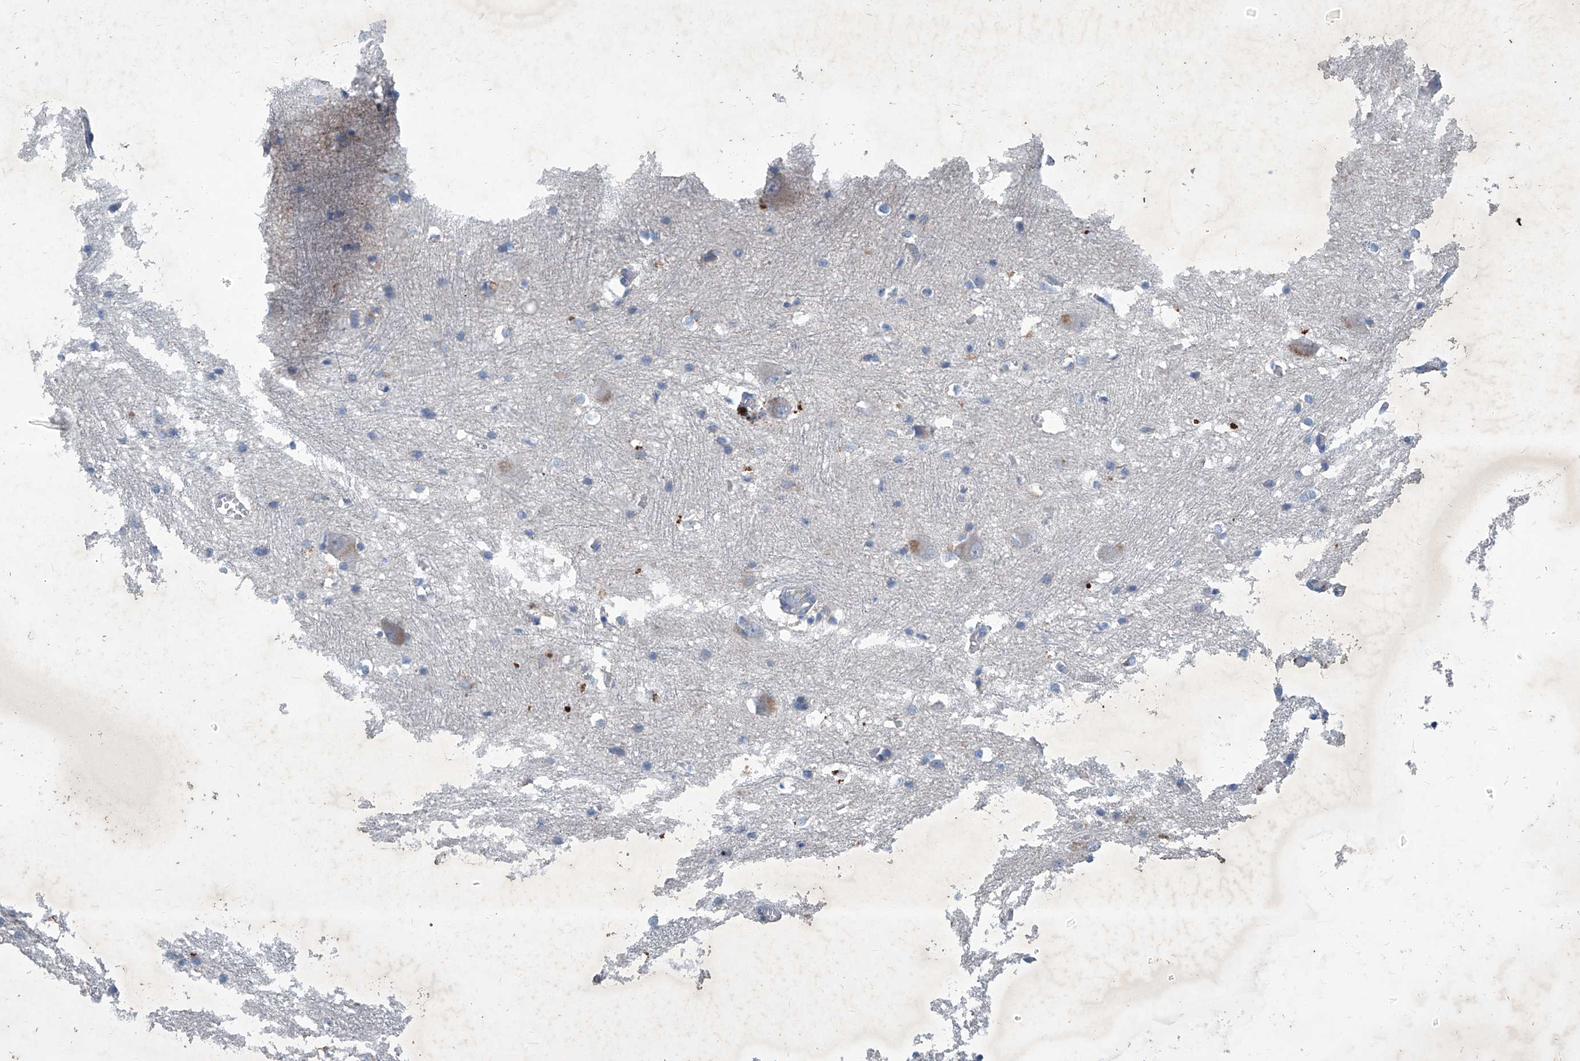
{"staining": {"intensity": "moderate", "quantity": "<25%", "location": "cytoplasmic/membranous"}, "tissue": "caudate", "cell_type": "Glial cells", "image_type": "normal", "snomed": [{"axis": "morphology", "description": "Normal tissue, NOS"}, {"axis": "topography", "description": "Lateral ventricle wall"}], "caption": "Immunohistochemistry of normal caudate reveals low levels of moderate cytoplasmic/membranous staining in about <25% of glial cells.", "gene": "MTARC1", "patient": {"sex": "male", "age": 37}}